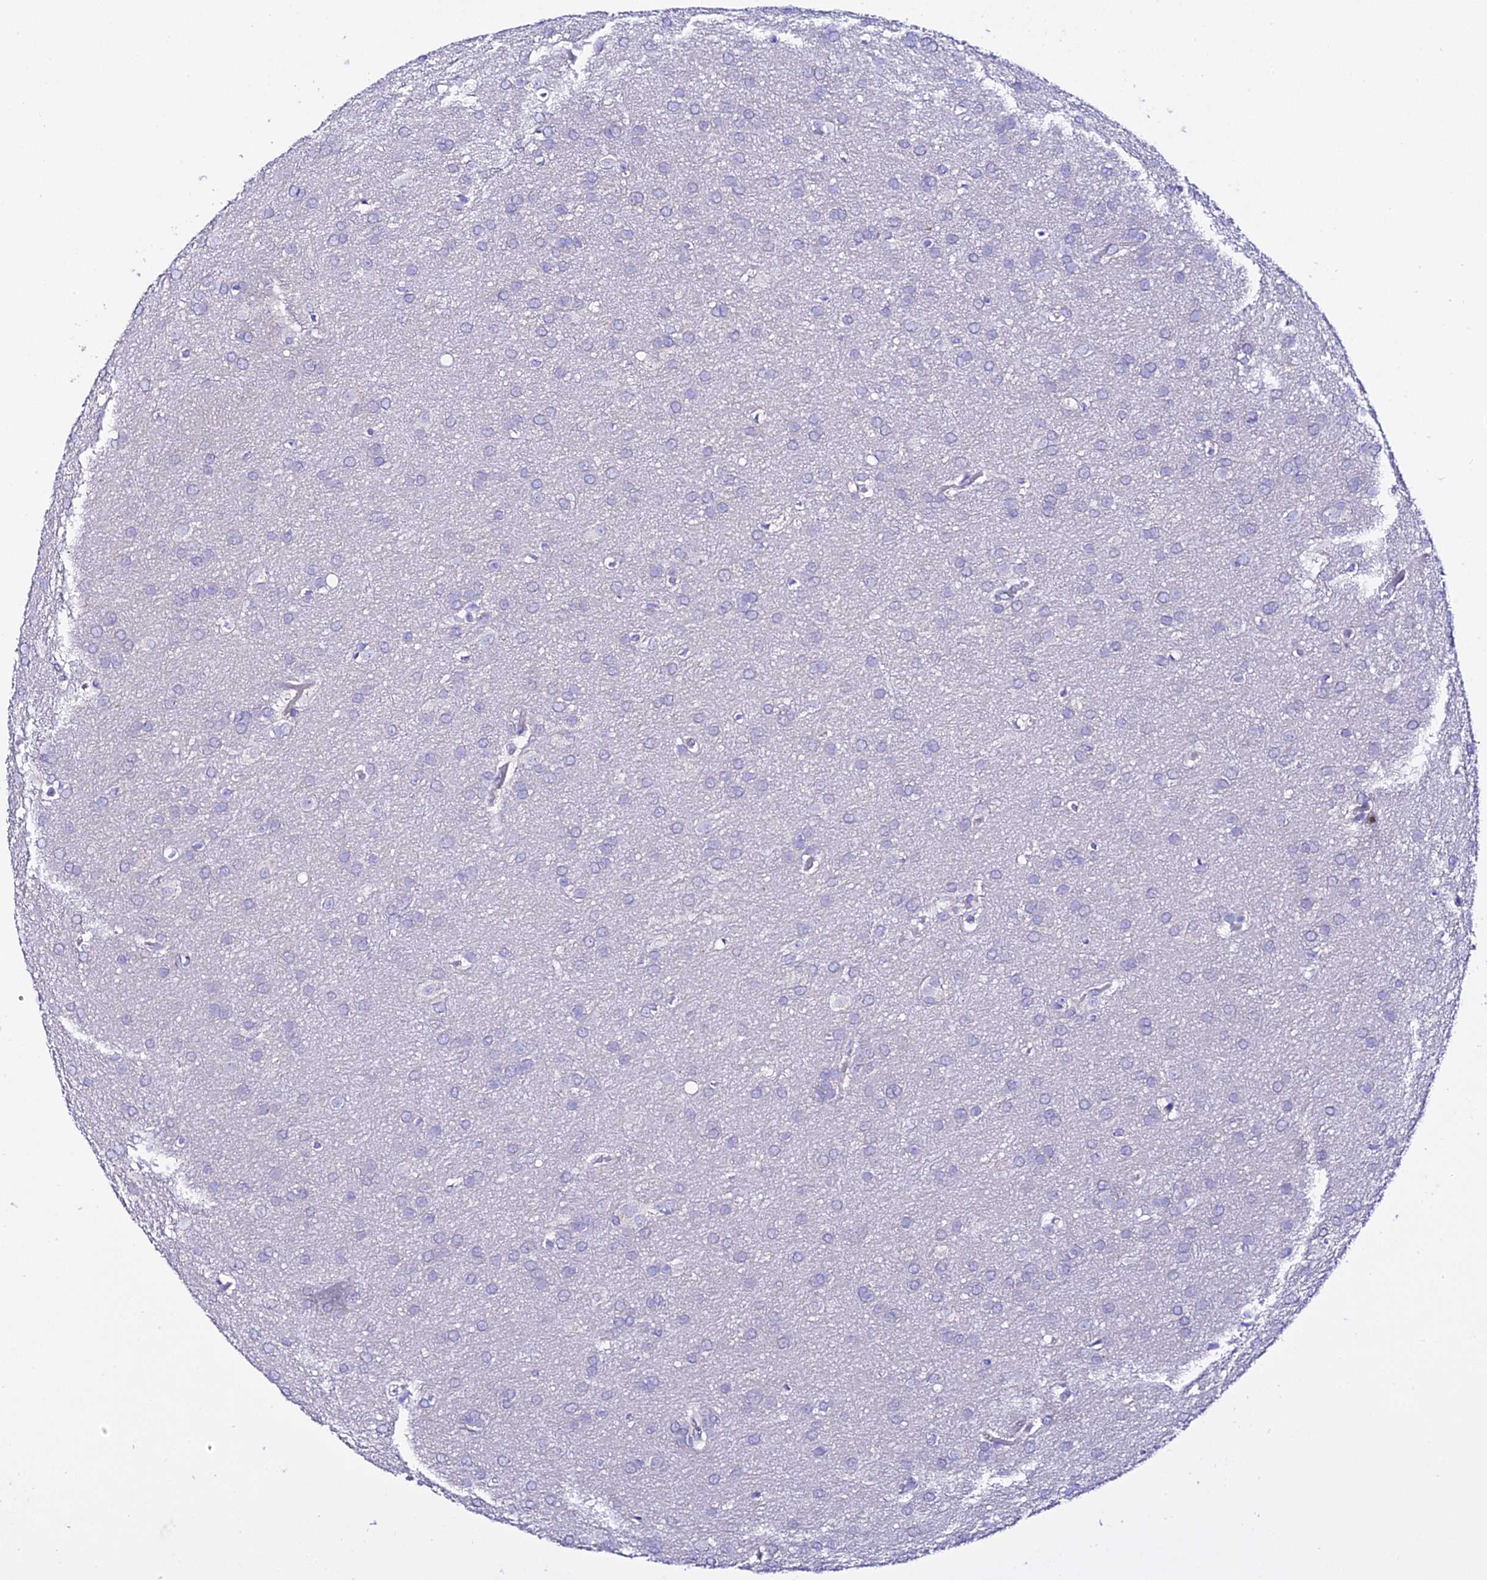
{"staining": {"intensity": "negative", "quantity": "none", "location": "none"}, "tissue": "glioma", "cell_type": "Tumor cells", "image_type": "cancer", "snomed": [{"axis": "morphology", "description": "Glioma, malignant, Low grade"}, {"axis": "topography", "description": "Brain"}], "caption": "Immunohistochemistry micrograph of neoplastic tissue: glioma stained with DAB exhibits no significant protein expression in tumor cells.", "gene": "TMEM117", "patient": {"sex": "female", "age": 32}}